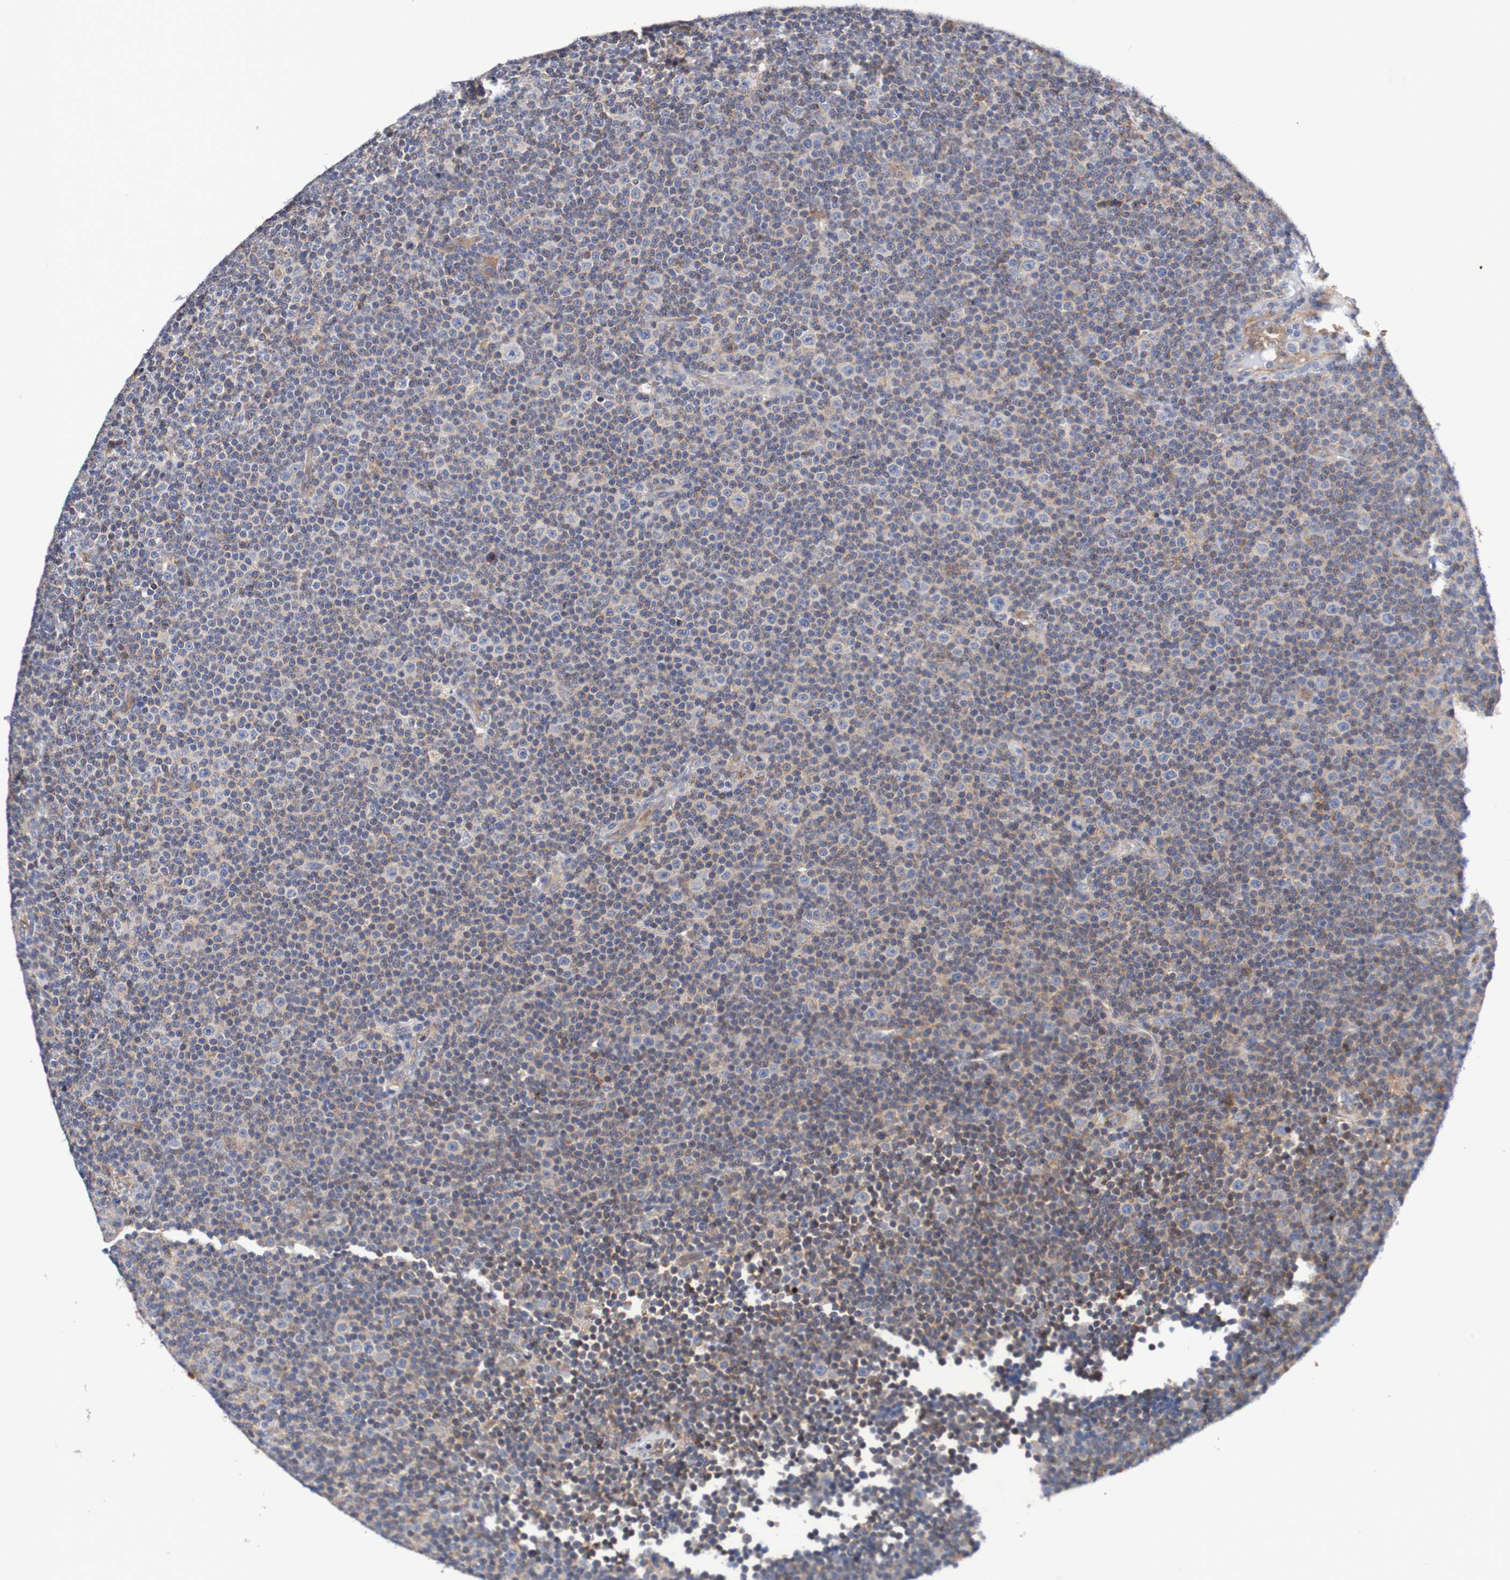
{"staining": {"intensity": "negative", "quantity": "none", "location": "none"}, "tissue": "lymphoma", "cell_type": "Tumor cells", "image_type": "cancer", "snomed": [{"axis": "morphology", "description": "Malignant lymphoma, non-Hodgkin's type, Low grade"}, {"axis": "topography", "description": "Lymph node"}], "caption": "Immunohistochemical staining of human lymphoma demonstrates no significant positivity in tumor cells.", "gene": "WNT4", "patient": {"sex": "female", "age": 67}}